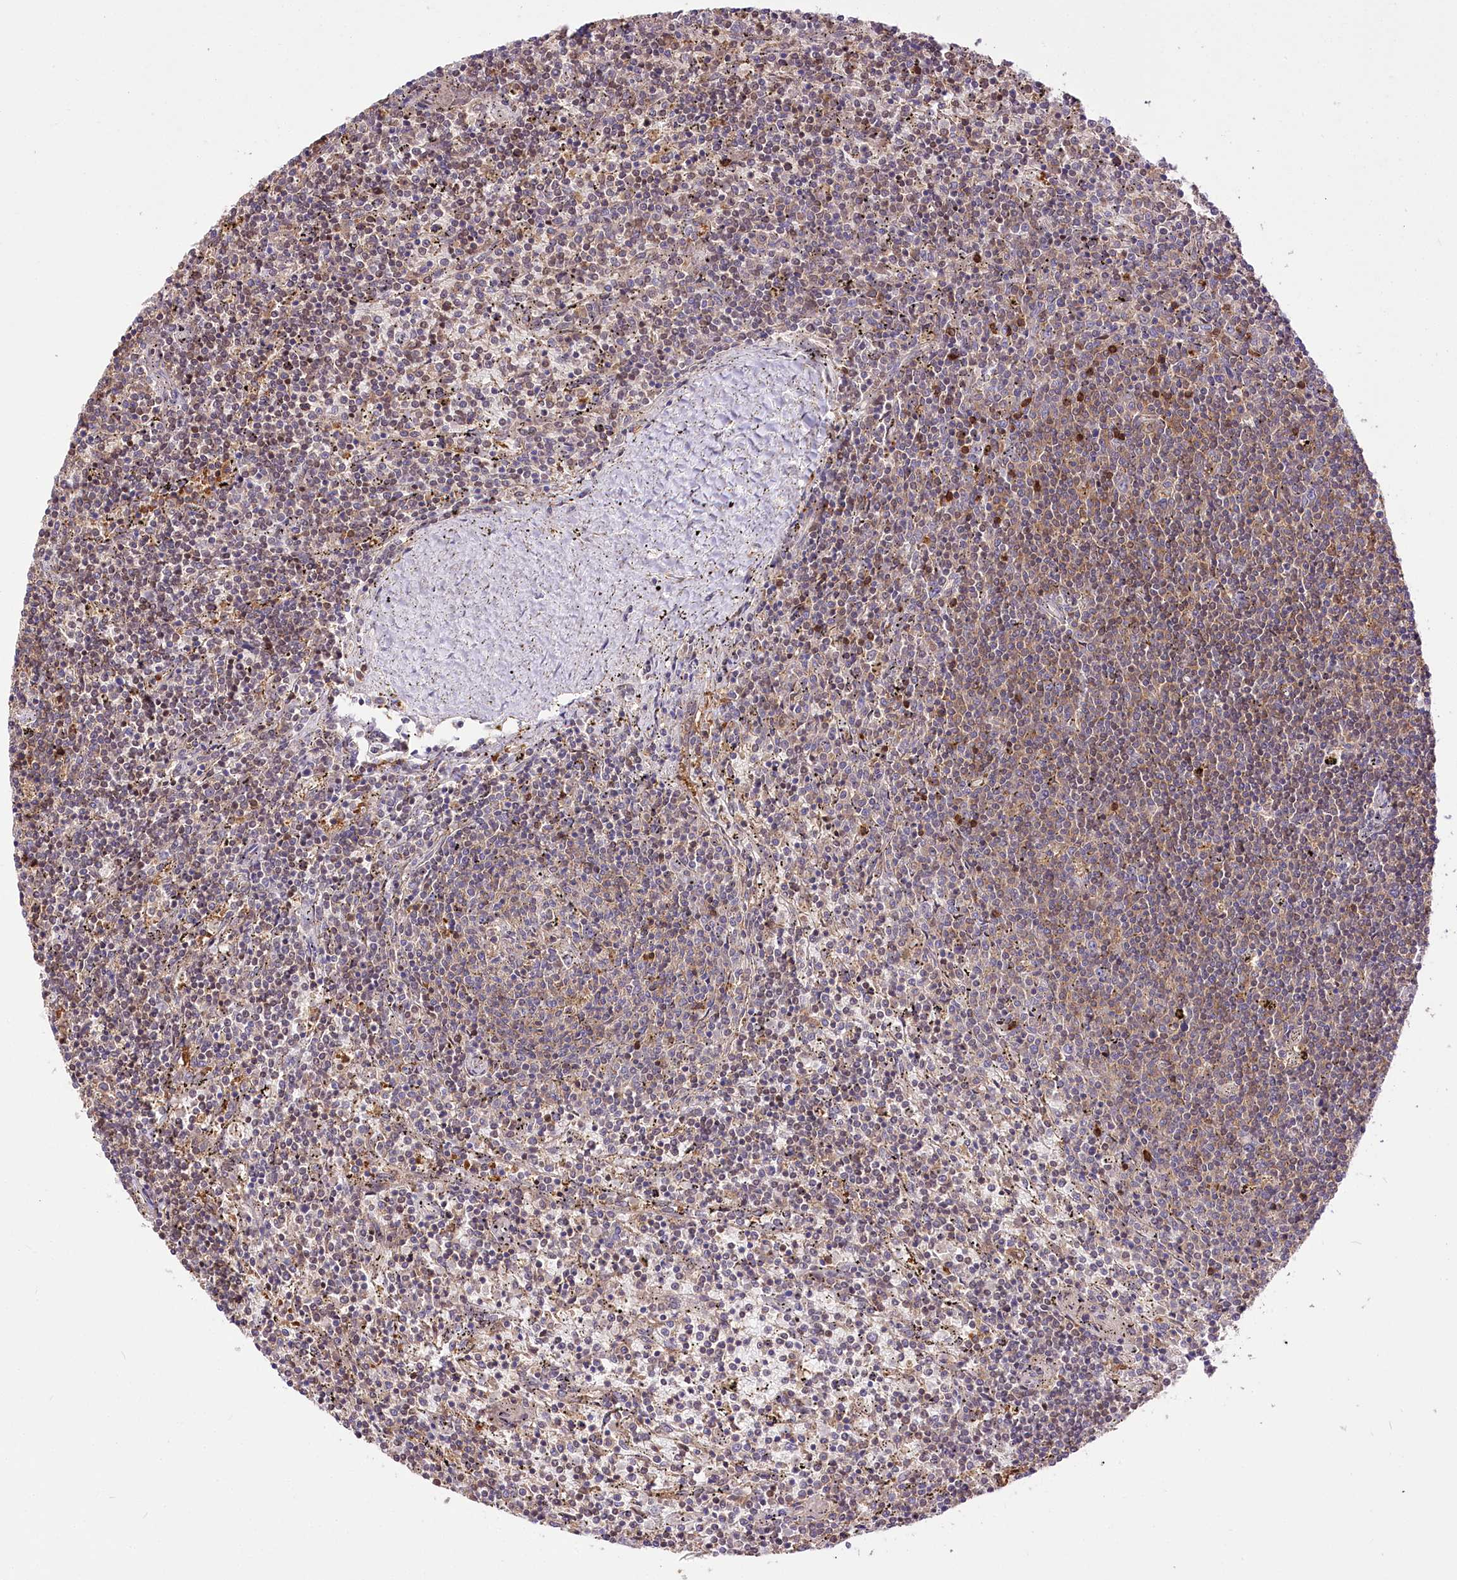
{"staining": {"intensity": "weak", "quantity": "25%-75%", "location": "cytoplasmic/membranous"}, "tissue": "lymphoma", "cell_type": "Tumor cells", "image_type": "cancer", "snomed": [{"axis": "morphology", "description": "Malignant lymphoma, non-Hodgkin's type, Low grade"}, {"axis": "topography", "description": "Spleen"}], "caption": "A low amount of weak cytoplasmic/membranous expression is present in about 25%-75% of tumor cells in low-grade malignant lymphoma, non-Hodgkin's type tissue. Nuclei are stained in blue.", "gene": "UGP2", "patient": {"sex": "female", "age": 50}}